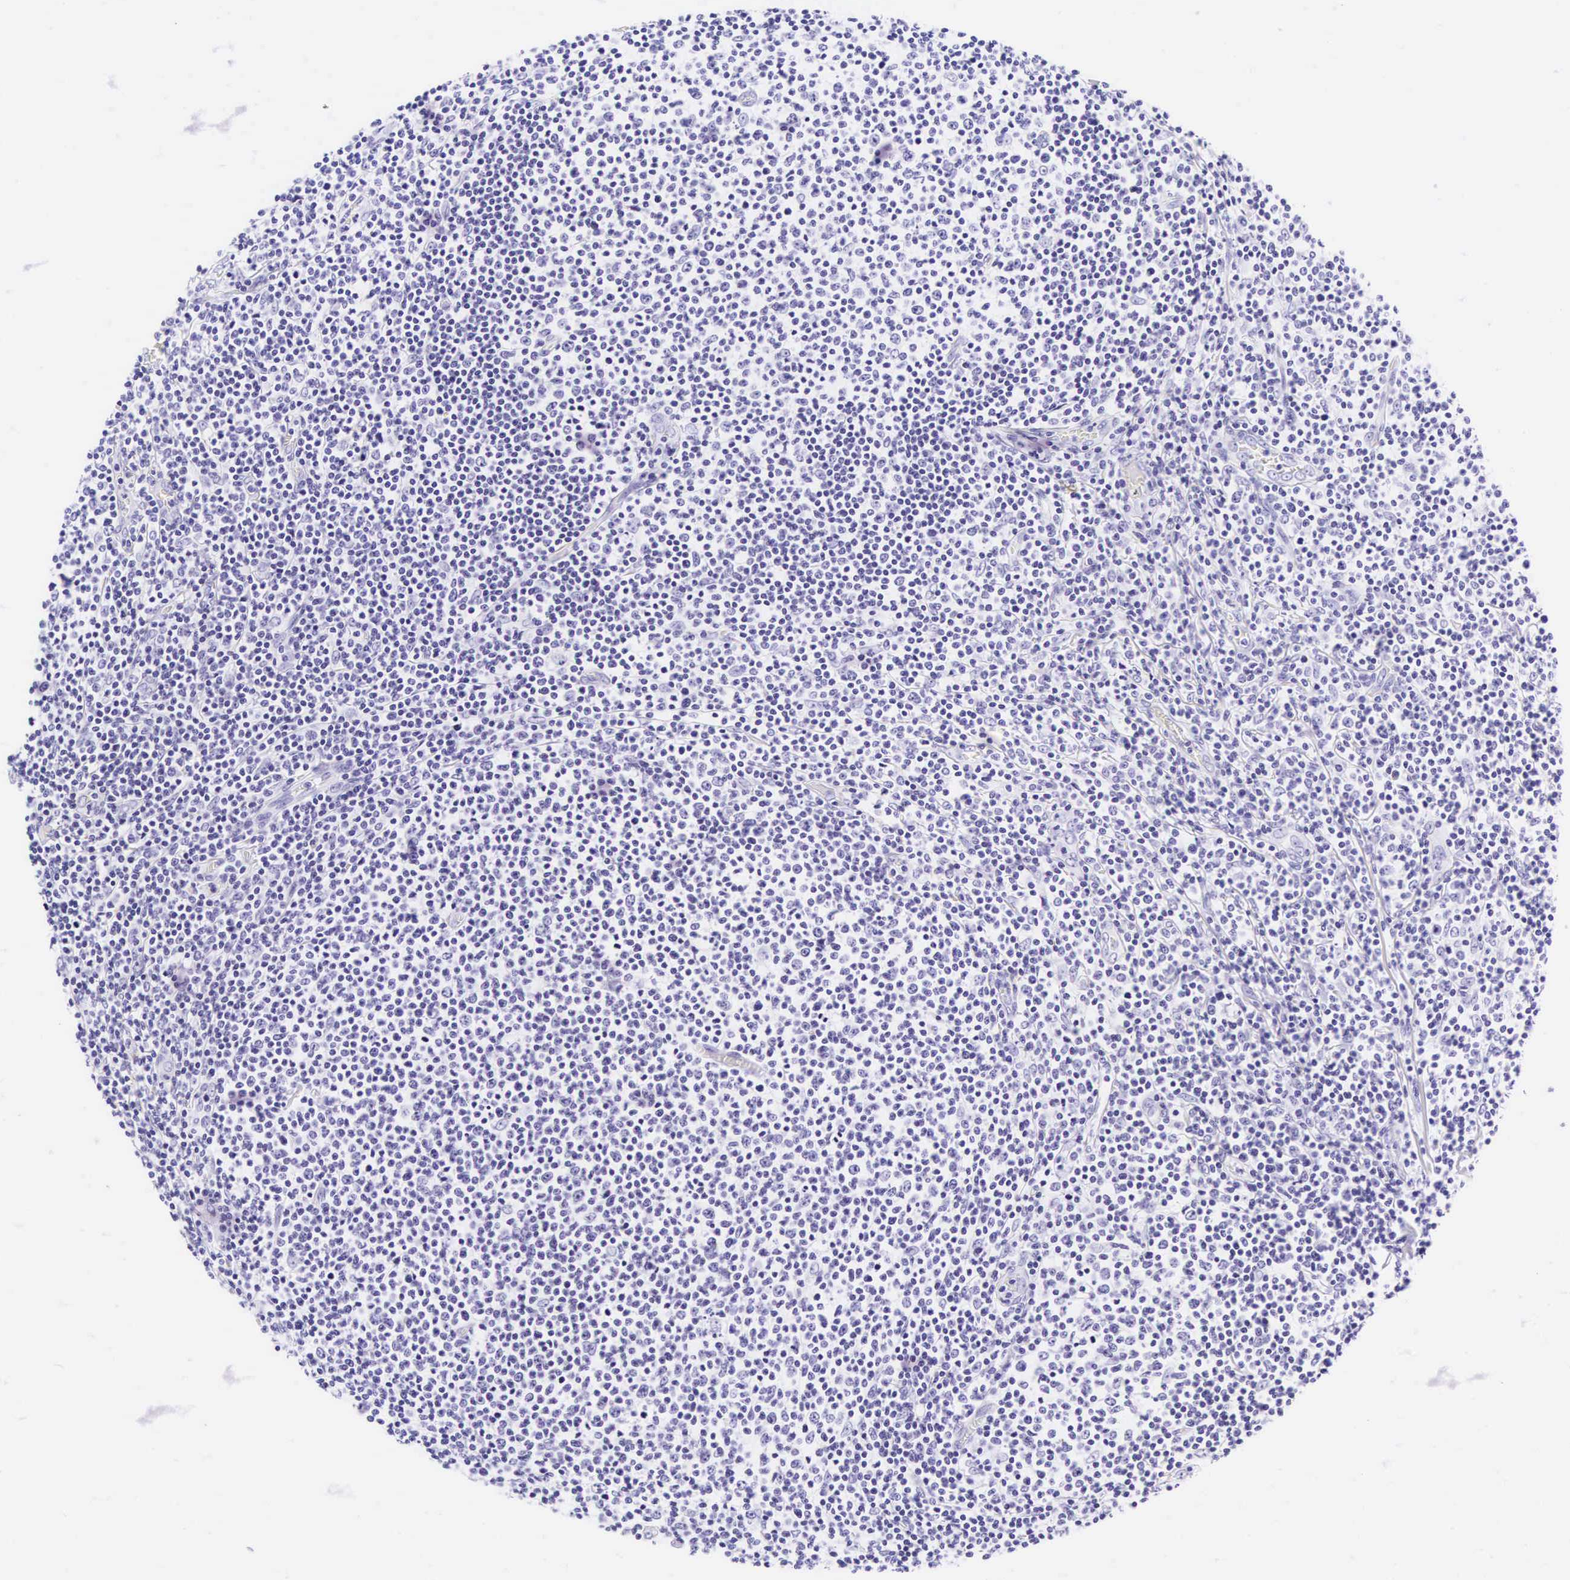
{"staining": {"intensity": "negative", "quantity": "none", "location": "none"}, "tissue": "lymphoma", "cell_type": "Tumor cells", "image_type": "cancer", "snomed": [{"axis": "morphology", "description": "Malignant lymphoma, non-Hodgkin's type, Low grade"}, {"axis": "topography", "description": "Lymph node"}], "caption": "Immunohistochemistry (IHC) of human lymphoma demonstrates no staining in tumor cells.", "gene": "KRT18", "patient": {"sex": "male", "age": 74}}